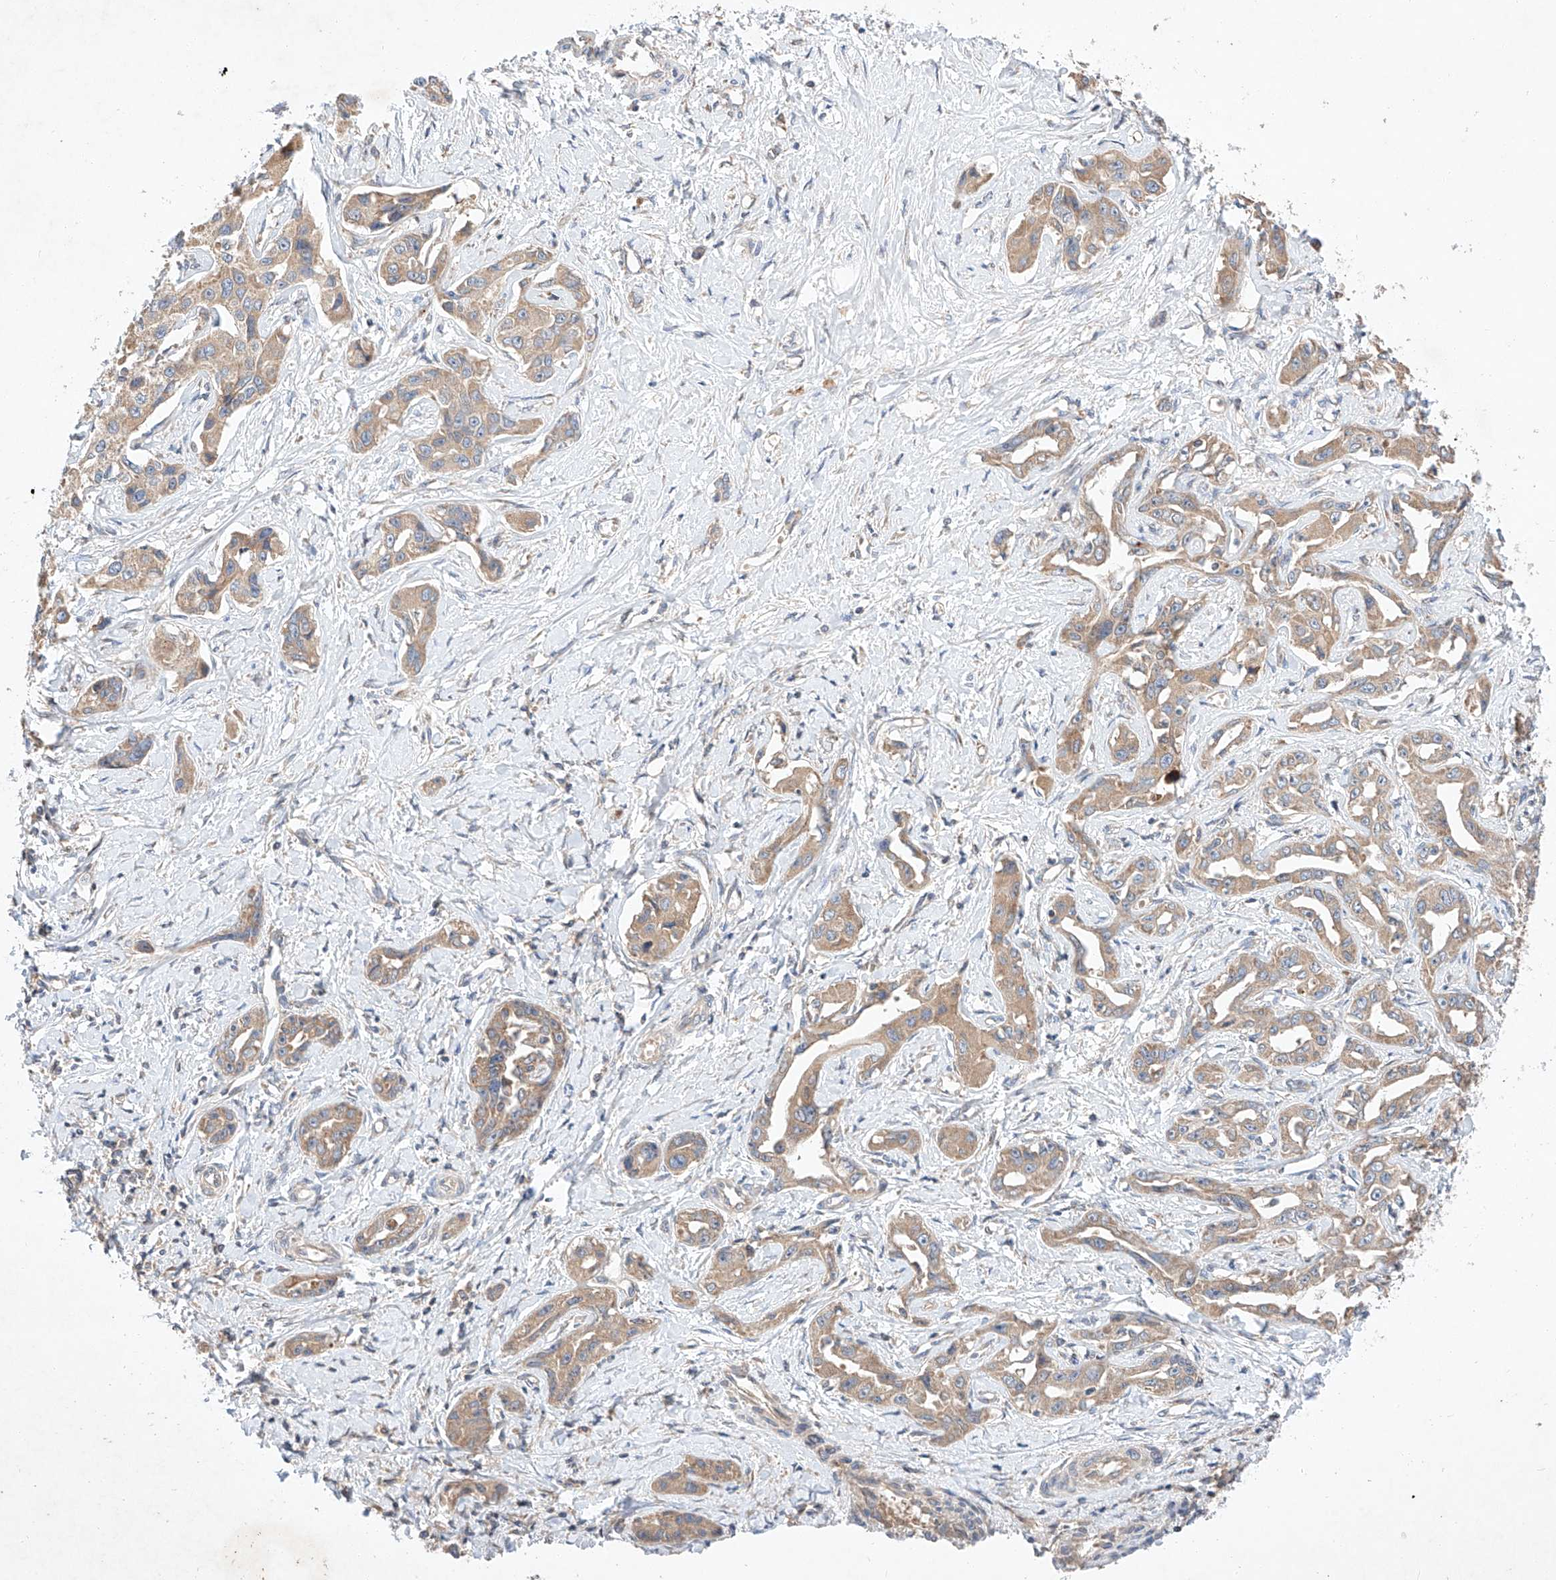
{"staining": {"intensity": "moderate", "quantity": ">75%", "location": "cytoplasmic/membranous"}, "tissue": "liver cancer", "cell_type": "Tumor cells", "image_type": "cancer", "snomed": [{"axis": "morphology", "description": "Cholangiocarcinoma"}, {"axis": "topography", "description": "Liver"}], "caption": "Brown immunohistochemical staining in cholangiocarcinoma (liver) displays moderate cytoplasmic/membranous expression in approximately >75% of tumor cells. (DAB (3,3'-diaminobenzidine) IHC, brown staining for protein, blue staining for nuclei).", "gene": "C6orf118", "patient": {"sex": "male", "age": 59}}